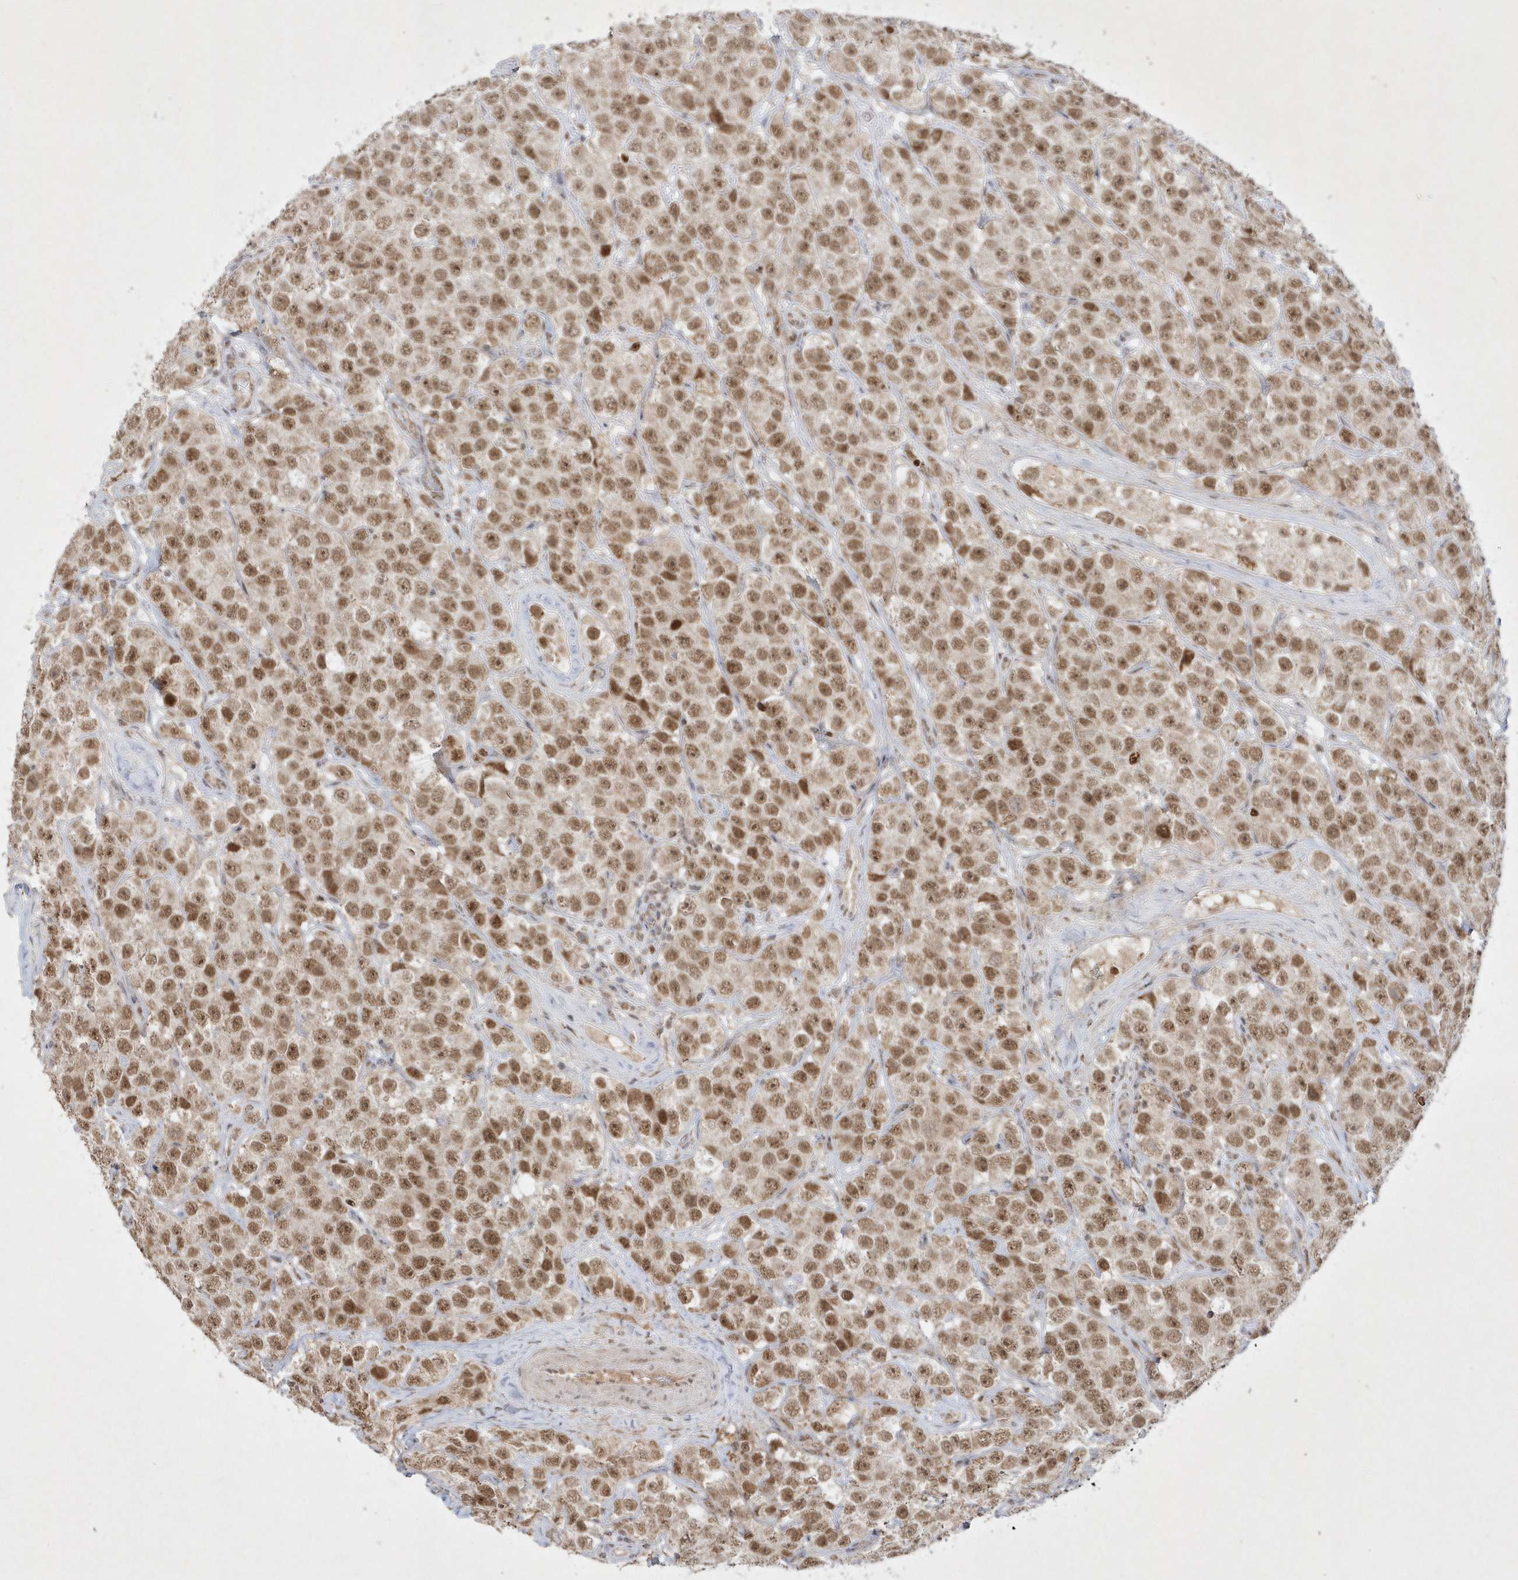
{"staining": {"intensity": "moderate", "quantity": ">75%", "location": "nuclear"}, "tissue": "testis cancer", "cell_type": "Tumor cells", "image_type": "cancer", "snomed": [{"axis": "morphology", "description": "Seminoma, NOS"}, {"axis": "topography", "description": "Testis"}], "caption": "Testis cancer (seminoma) stained with immunohistochemistry (IHC) demonstrates moderate nuclear staining in about >75% of tumor cells.", "gene": "CPSF3", "patient": {"sex": "male", "age": 28}}